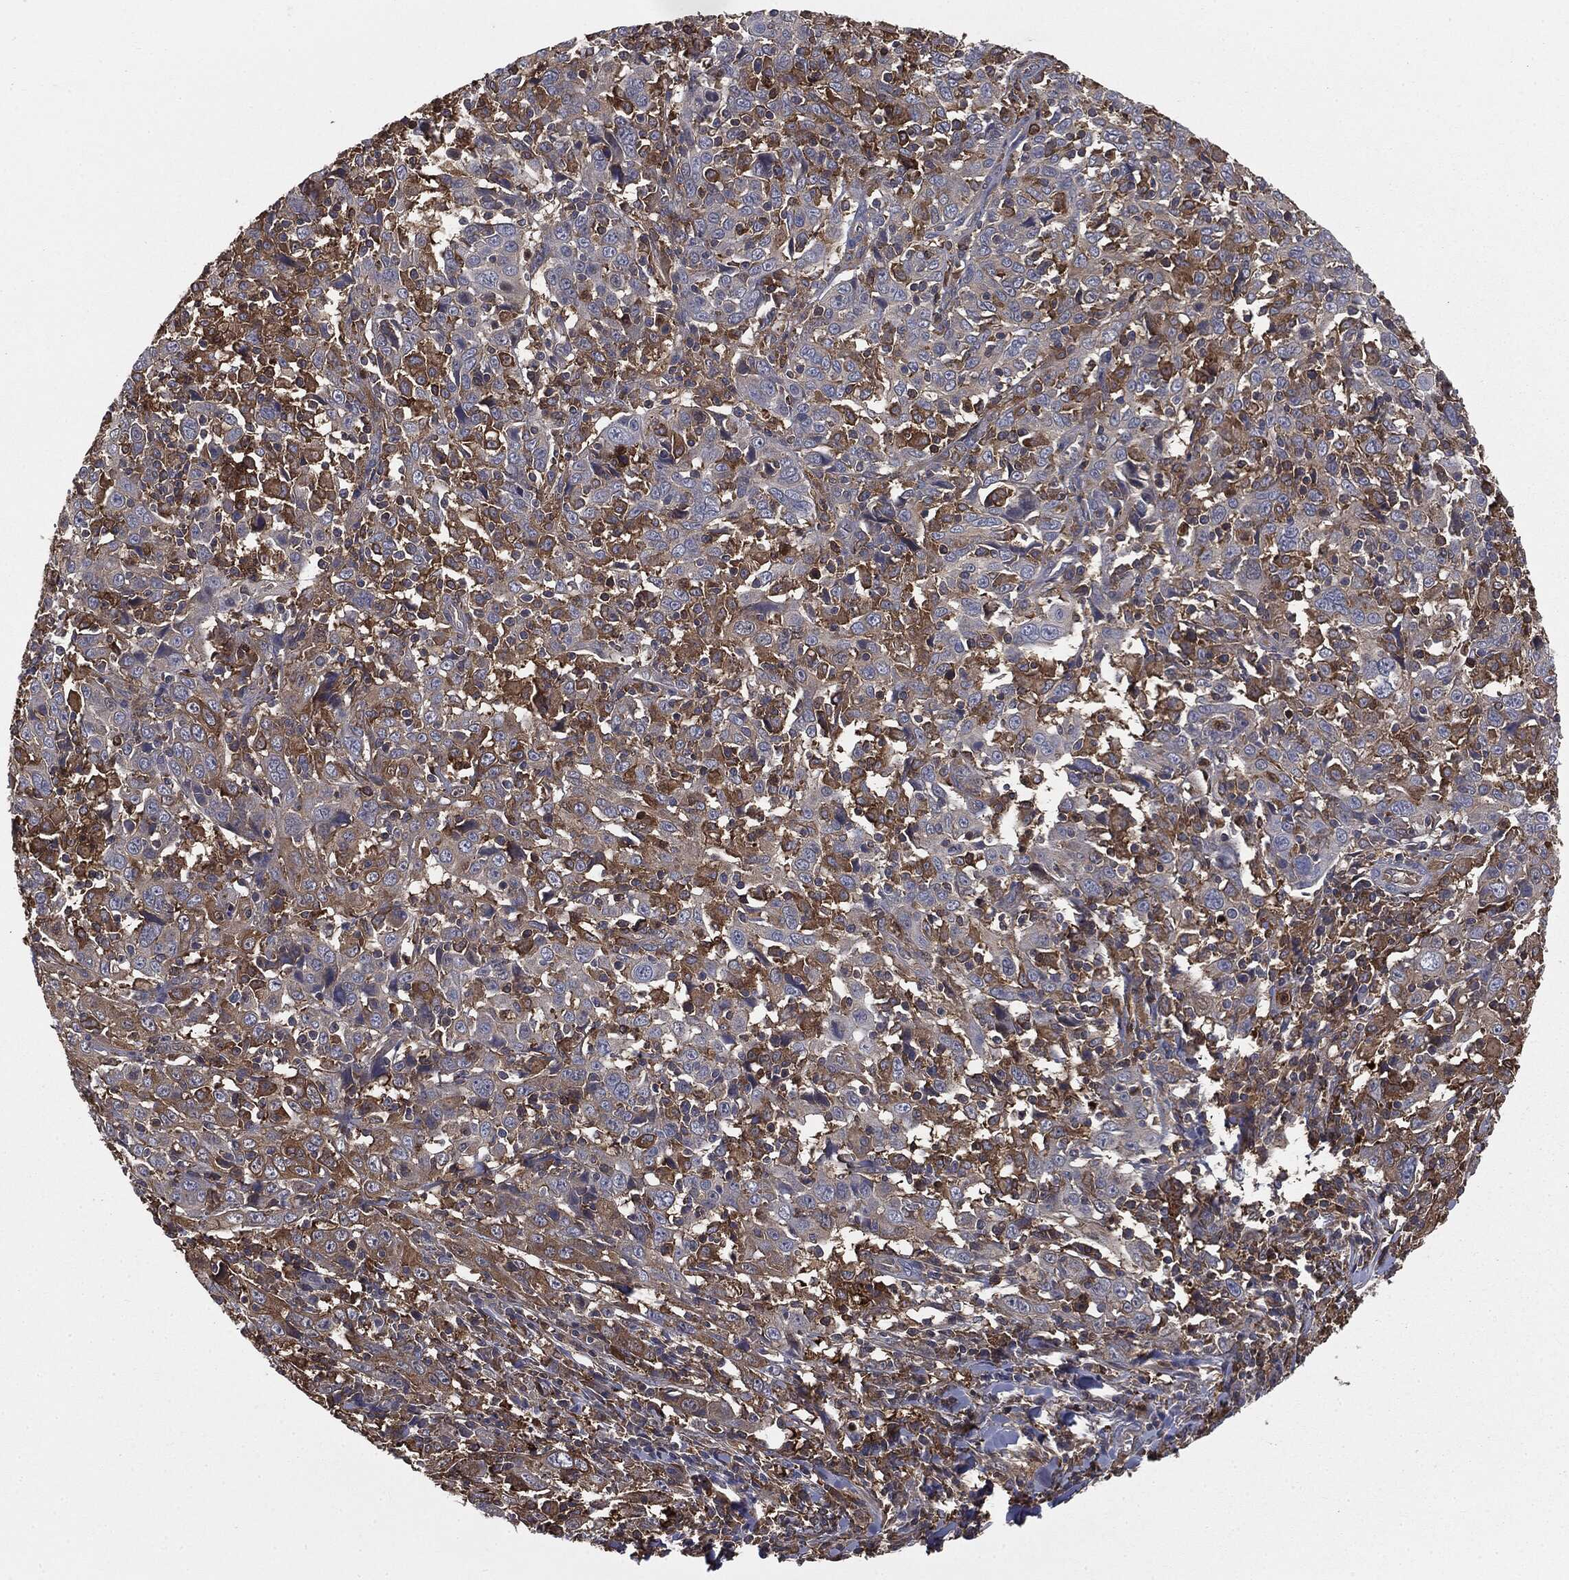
{"staining": {"intensity": "strong", "quantity": "<25%", "location": "cytoplasmic/membranous"}, "tissue": "cervical cancer", "cell_type": "Tumor cells", "image_type": "cancer", "snomed": [{"axis": "morphology", "description": "Squamous cell carcinoma, NOS"}, {"axis": "topography", "description": "Cervix"}], "caption": "Immunohistochemistry (IHC) (DAB (3,3'-diaminobenzidine)) staining of human cervical cancer (squamous cell carcinoma) shows strong cytoplasmic/membranous protein staining in about <25% of tumor cells.", "gene": "GNB5", "patient": {"sex": "female", "age": 46}}